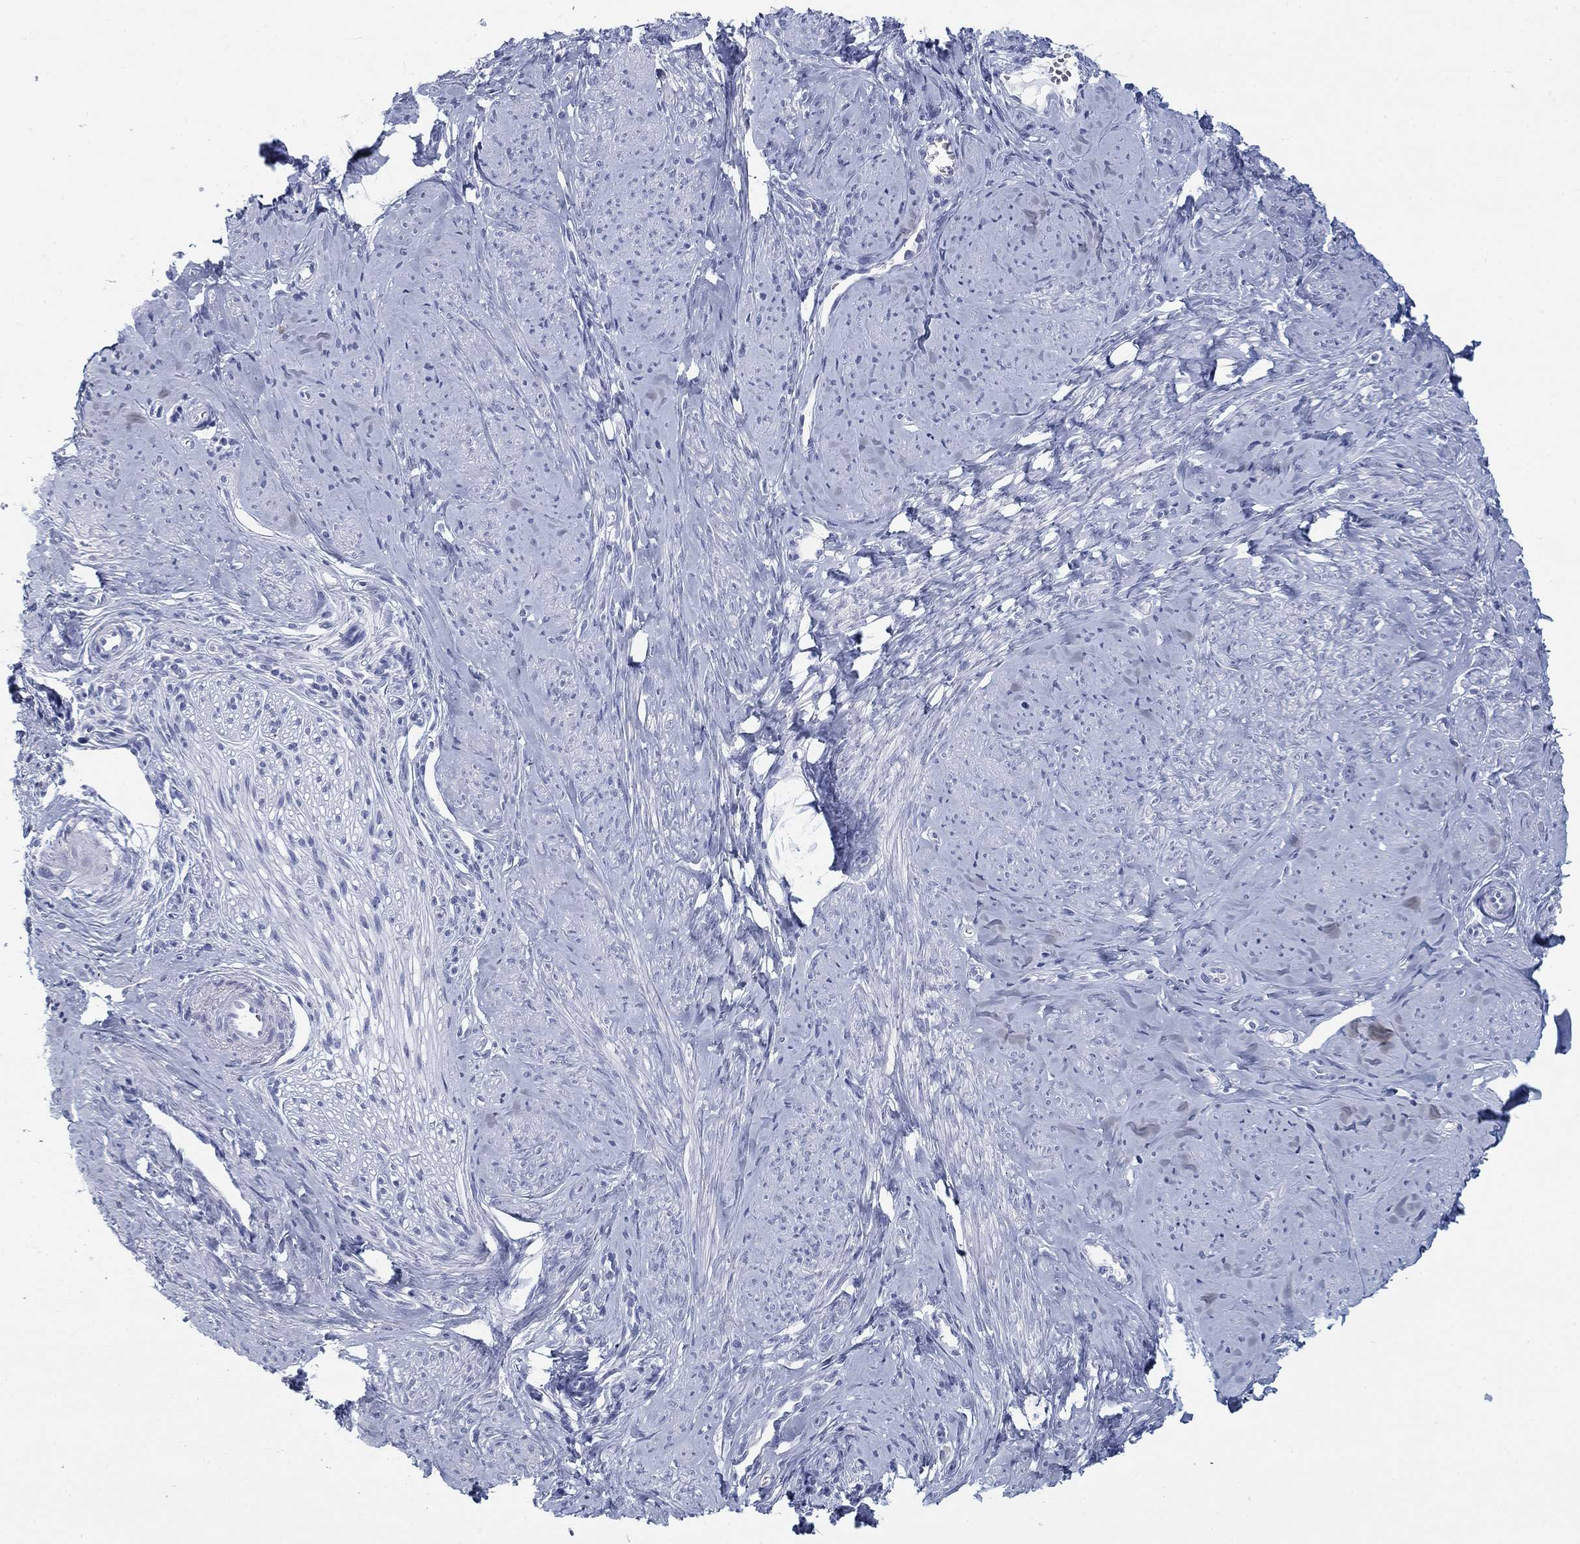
{"staining": {"intensity": "negative", "quantity": "none", "location": "none"}, "tissue": "smooth muscle", "cell_type": "Smooth muscle cells", "image_type": "normal", "snomed": [{"axis": "morphology", "description": "Normal tissue, NOS"}, {"axis": "topography", "description": "Smooth muscle"}], "caption": "The histopathology image reveals no staining of smooth muscle cells in unremarkable smooth muscle. The staining was performed using DAB to visualize the protein expression in brown, while the nuclei were stained in blue with hematoxylin (Magnification: 20x).", "gene": "DNAL1", "patient": {"sex": "female", "age": 48}}